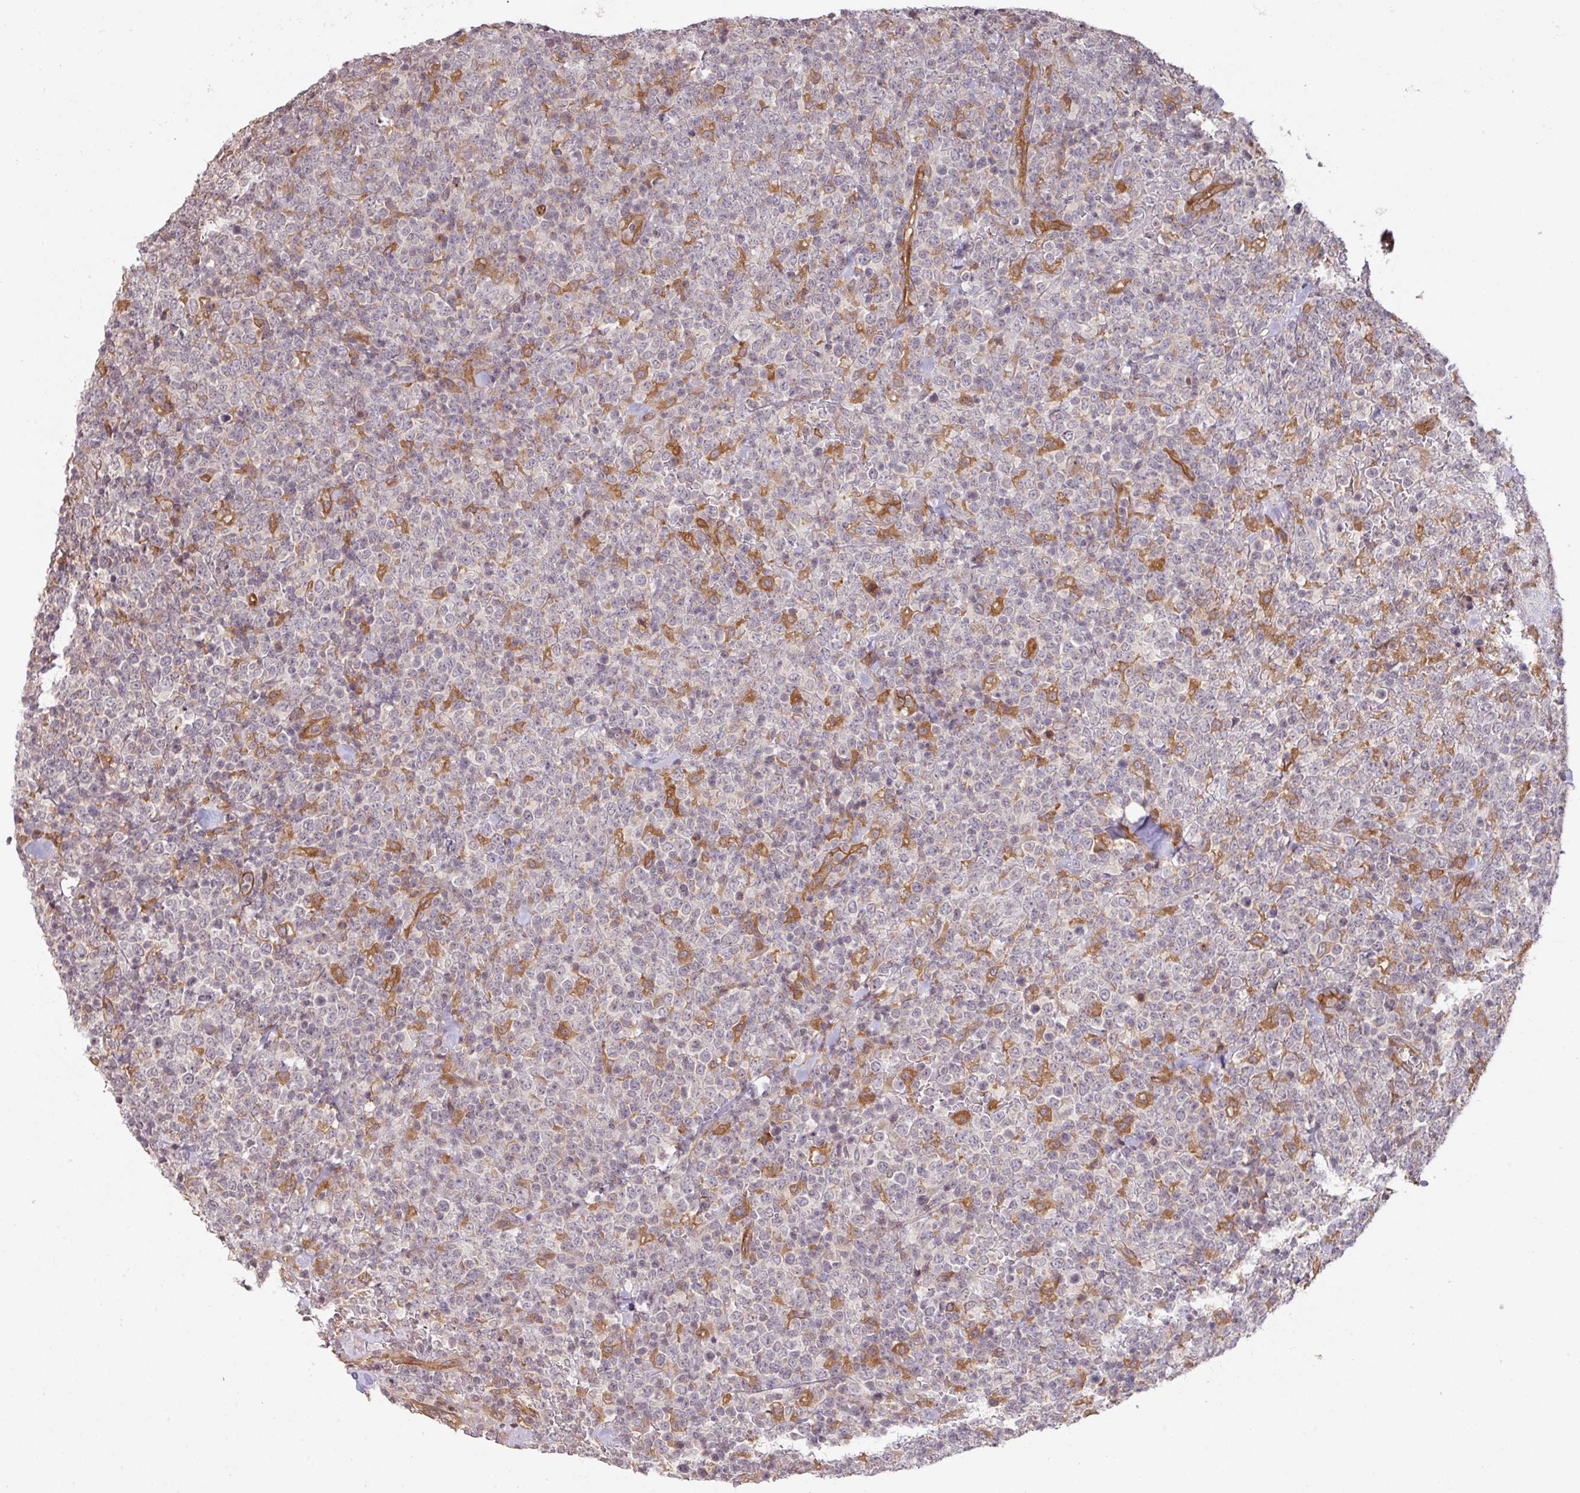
{"staining": {"intensity": "strong", "quantity": "<25%", "location": "cytoplasmic/membranous"}, "tissue": "lymphoma", "cell_type": "Tumor cells", "image_type": "cancer", "snomed": [{"axis": "morphology", "description": "Malignant lymphoma, non-Hodgkin's type, High grade"}, {"axis": "topography", "description": "Colon"}], "caption": "Human lymphoma stained with a brown dye exhibits strong cytoplasmic/membranous positive expression in approximately <25% of tumor cells.", "gene": "CYFIP2", "patient": {"sex": "female", "age": 53}}